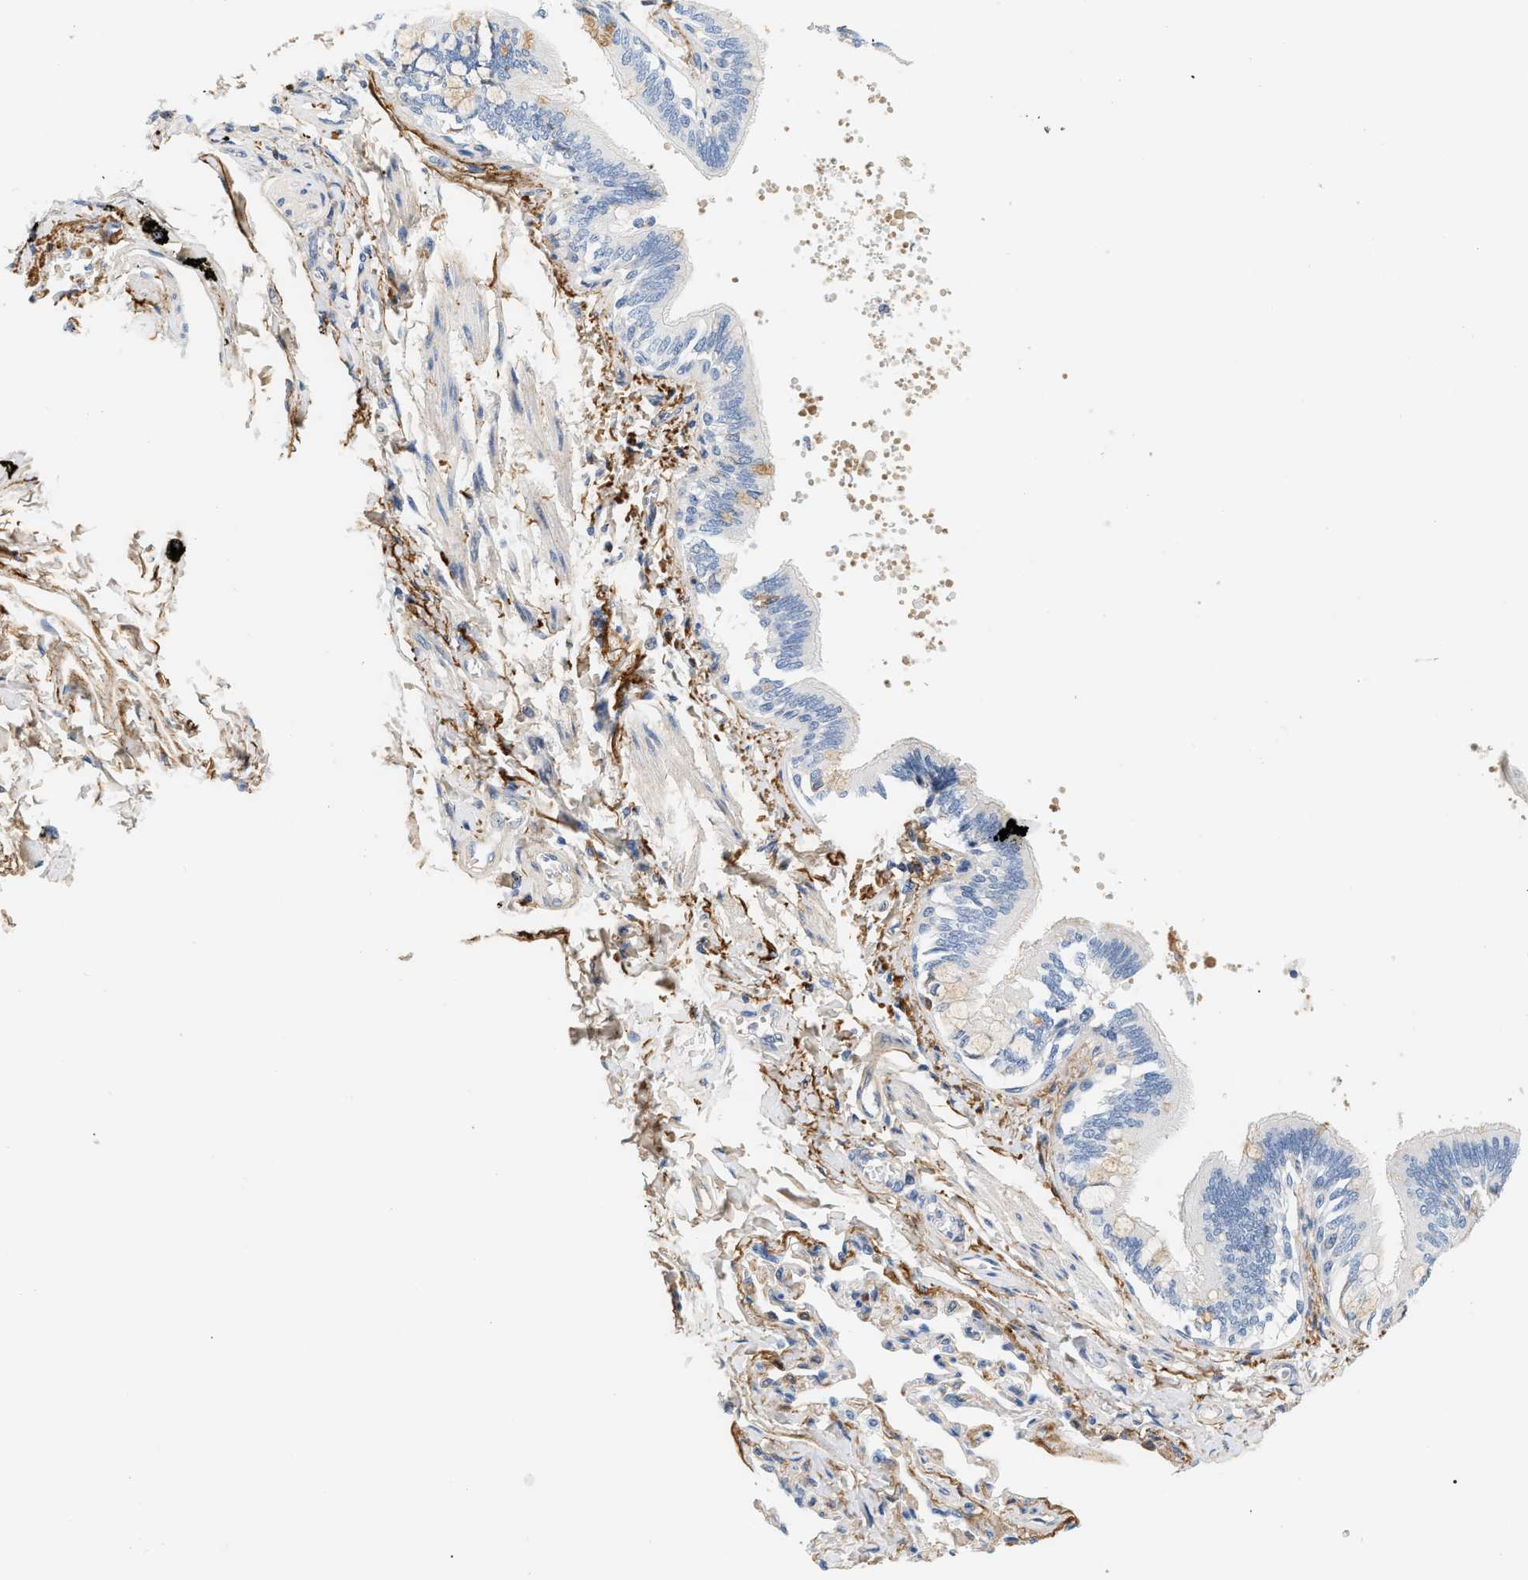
{"staining": {"intensity": "weak", "quantity": "<25%", "location": "cytoplasmic/membranous"}, "tissue": "bronchus", "cell_type": "Respiratory epithelial cells", "image_type": "normal", "snomed": [{"axis": "morphology", "description": "Normal tissue, NOS"}, {"axis": "topography", "description": "Lung"}], "caption": "A high-resolution photomicrograph shows immunohistochemistry staining of unremarkable bronchus, which demonstrates no significant positivity in respiratory epithelial cells.", "gene": "CFH", "patient": {"sex": "male", "age": 64}}